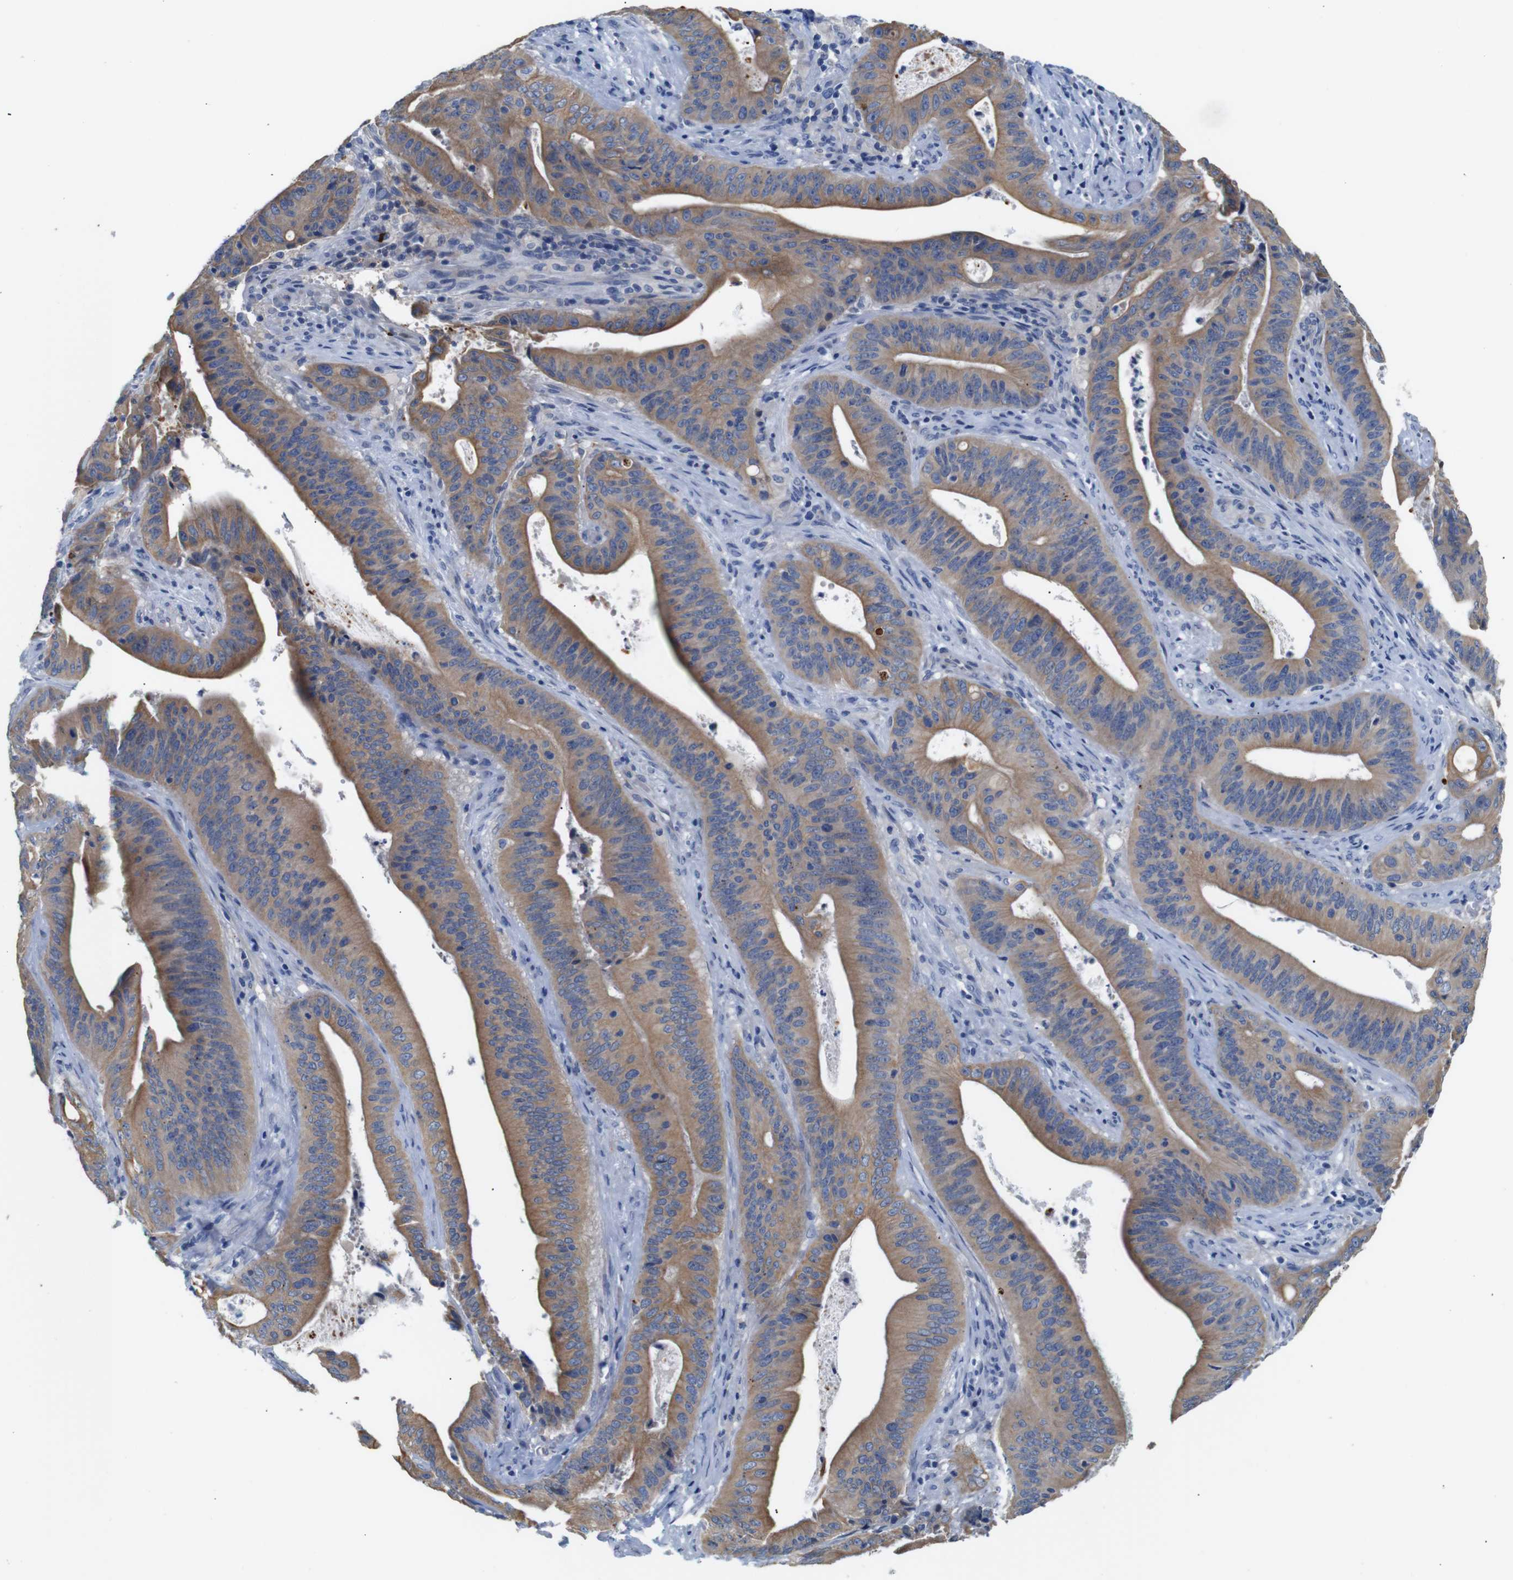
{"staining": {"intensity": "moderate", "quantity": ">75%", "location": "cytoplasmic/membranous"}, "tissue": "pancreatic cancer", "cell_type": "Tumor cells", "image_type": "cancer", "snomed": [{"axis": "morphology", "description": "Normal tissue, NOS"}, {"axis": "topography", "description": "Lymph node"}], "caption": "Approximately >75% of tumor cells in human pancreatic cancer demonstrate moderate cytoplasmic/membranous protein staining as visualized by brown immunohistochemical staining.", "gene": "ALOX15", "patient": {"sex": "male", "age": 62}}